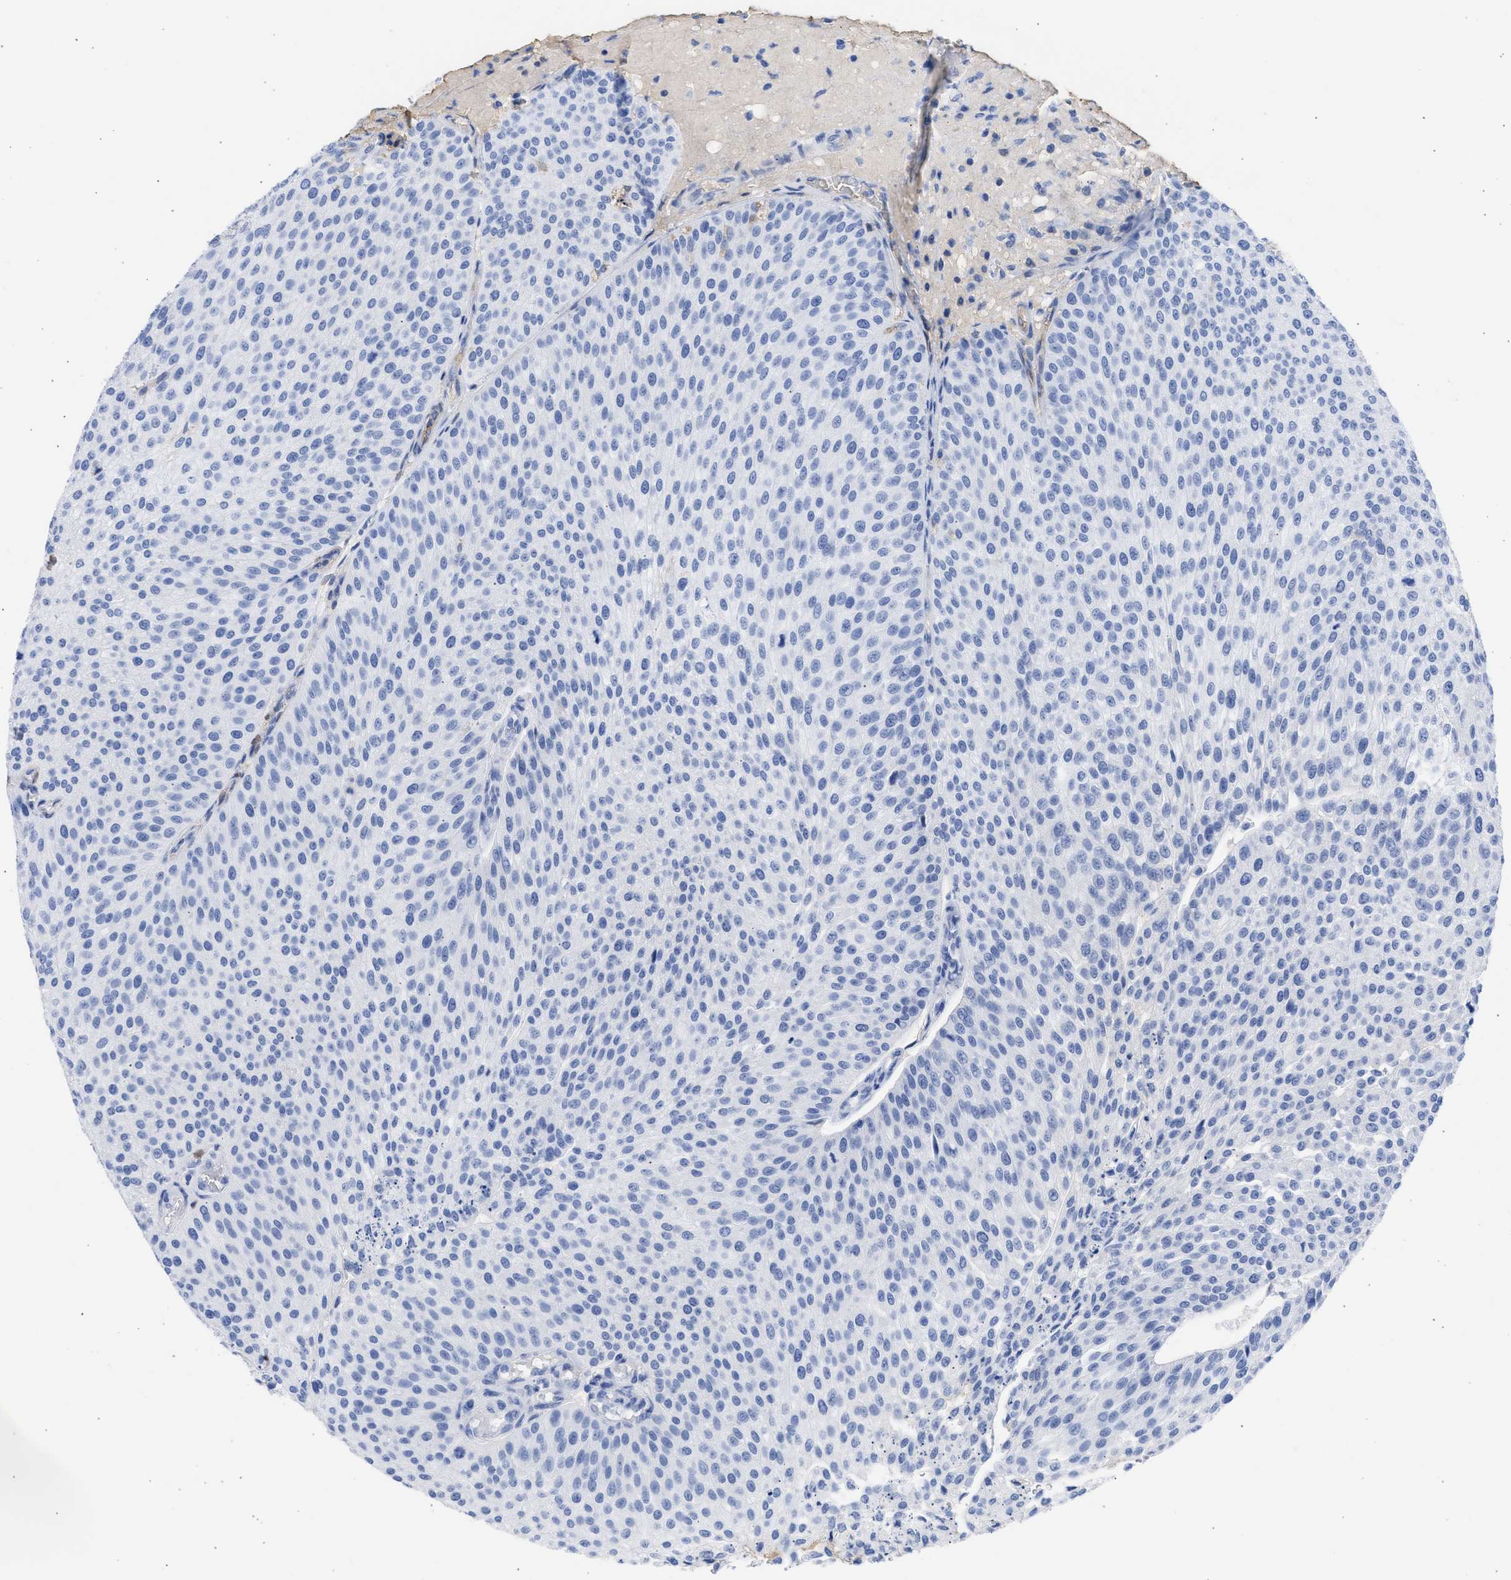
{"staining": {"intensity": "negative", "quantity": "none", "location": "none"}, "tissue": "urothelial cancer", "cell_type": "Tumor cells", "image_type": "cancer", "snomed": [{"axis": "morphology", "description": "Urothelial carcinoma, Low grade"}, {"axis": "topography", "description": "Smooth muscle"}, {"axis": "topography", "description": "Urinary bladder"}], "caption": "Immunohistochemistry of human urothelial cancer reveals no positivity in tumor cells. Nuclei are stained in blue.", "gene": "RSPH1", "patient": {"sex": "male", "age": 60}}